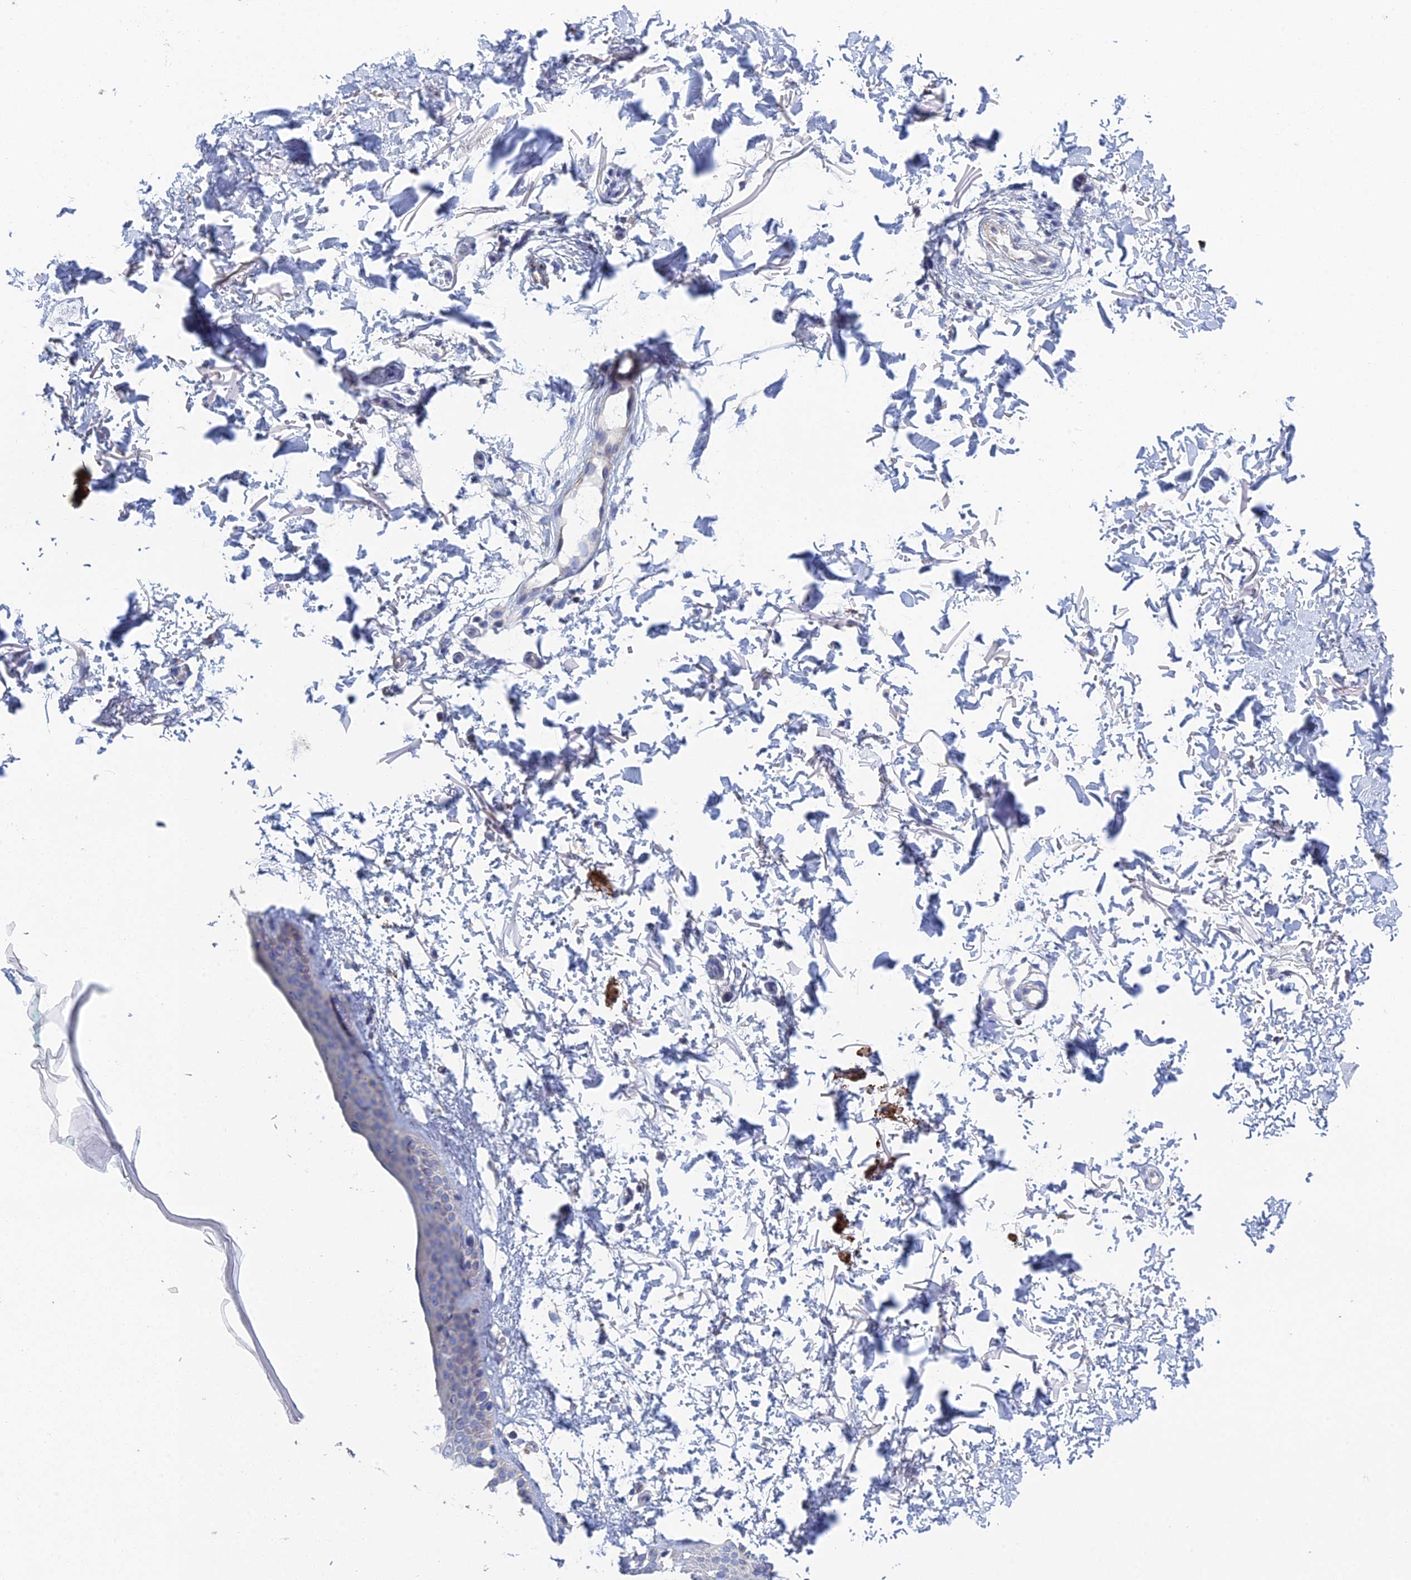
{"staining": {"intensity": "negative", "quantity": "none", "location": "none"}, "tissue": "skin", "cell_type": "Fibroblasts", "image_type": "normal", "snomed": [{"axis": "morphology", "description": "Normal tissue, NOS"}, {"axis": "topography", "description": "Skin"}], "caption": "This is an immunohistochemistry (IHC) image of unremarkable human skin. There is no positivity in fibroblasts.", "gene": "PCDHA8", "patient": {"sex": "male", "age": 66}}